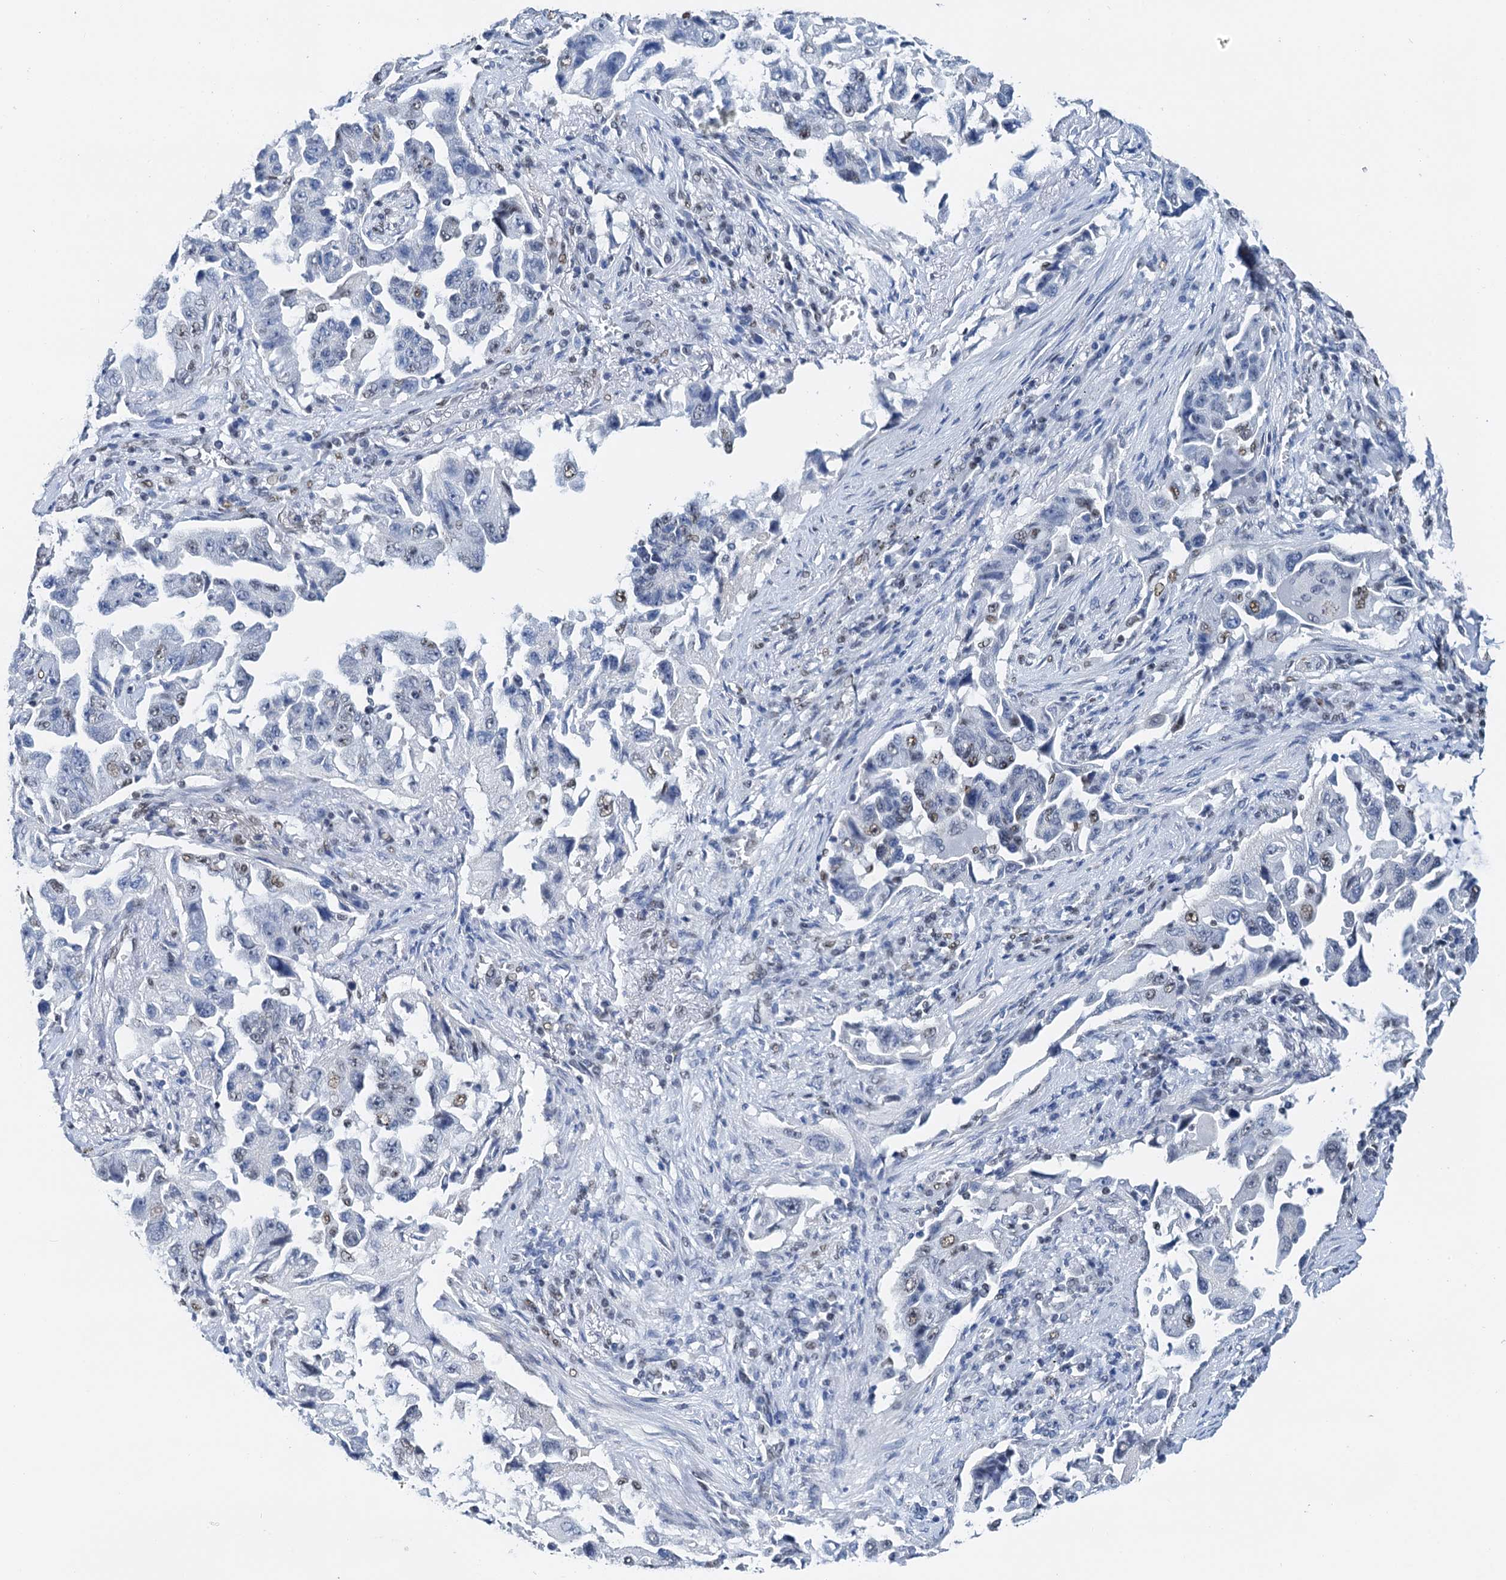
{"staining": {"intensity": "weak", "quantity": "<25%", "location": "nuclear"}, "tissue": "lung cancer", "cell_type": "Tumor cells", "image_type": "cancer", "snomed": [{"axis": "morphology", "description": "Adenocarcinoma, NOS"}, {"axis": "topography", "description": "Lung"}], "caption": "Lung cancer (adenocarcinoma) was stained to show a protein in brown. There is no significant expression in tumor cells. (Brightfield microscopy of DAB immunohistochemistry at high magnification).", "gene": "SLTM", "patient": {"sex": "female", "age": 51}}